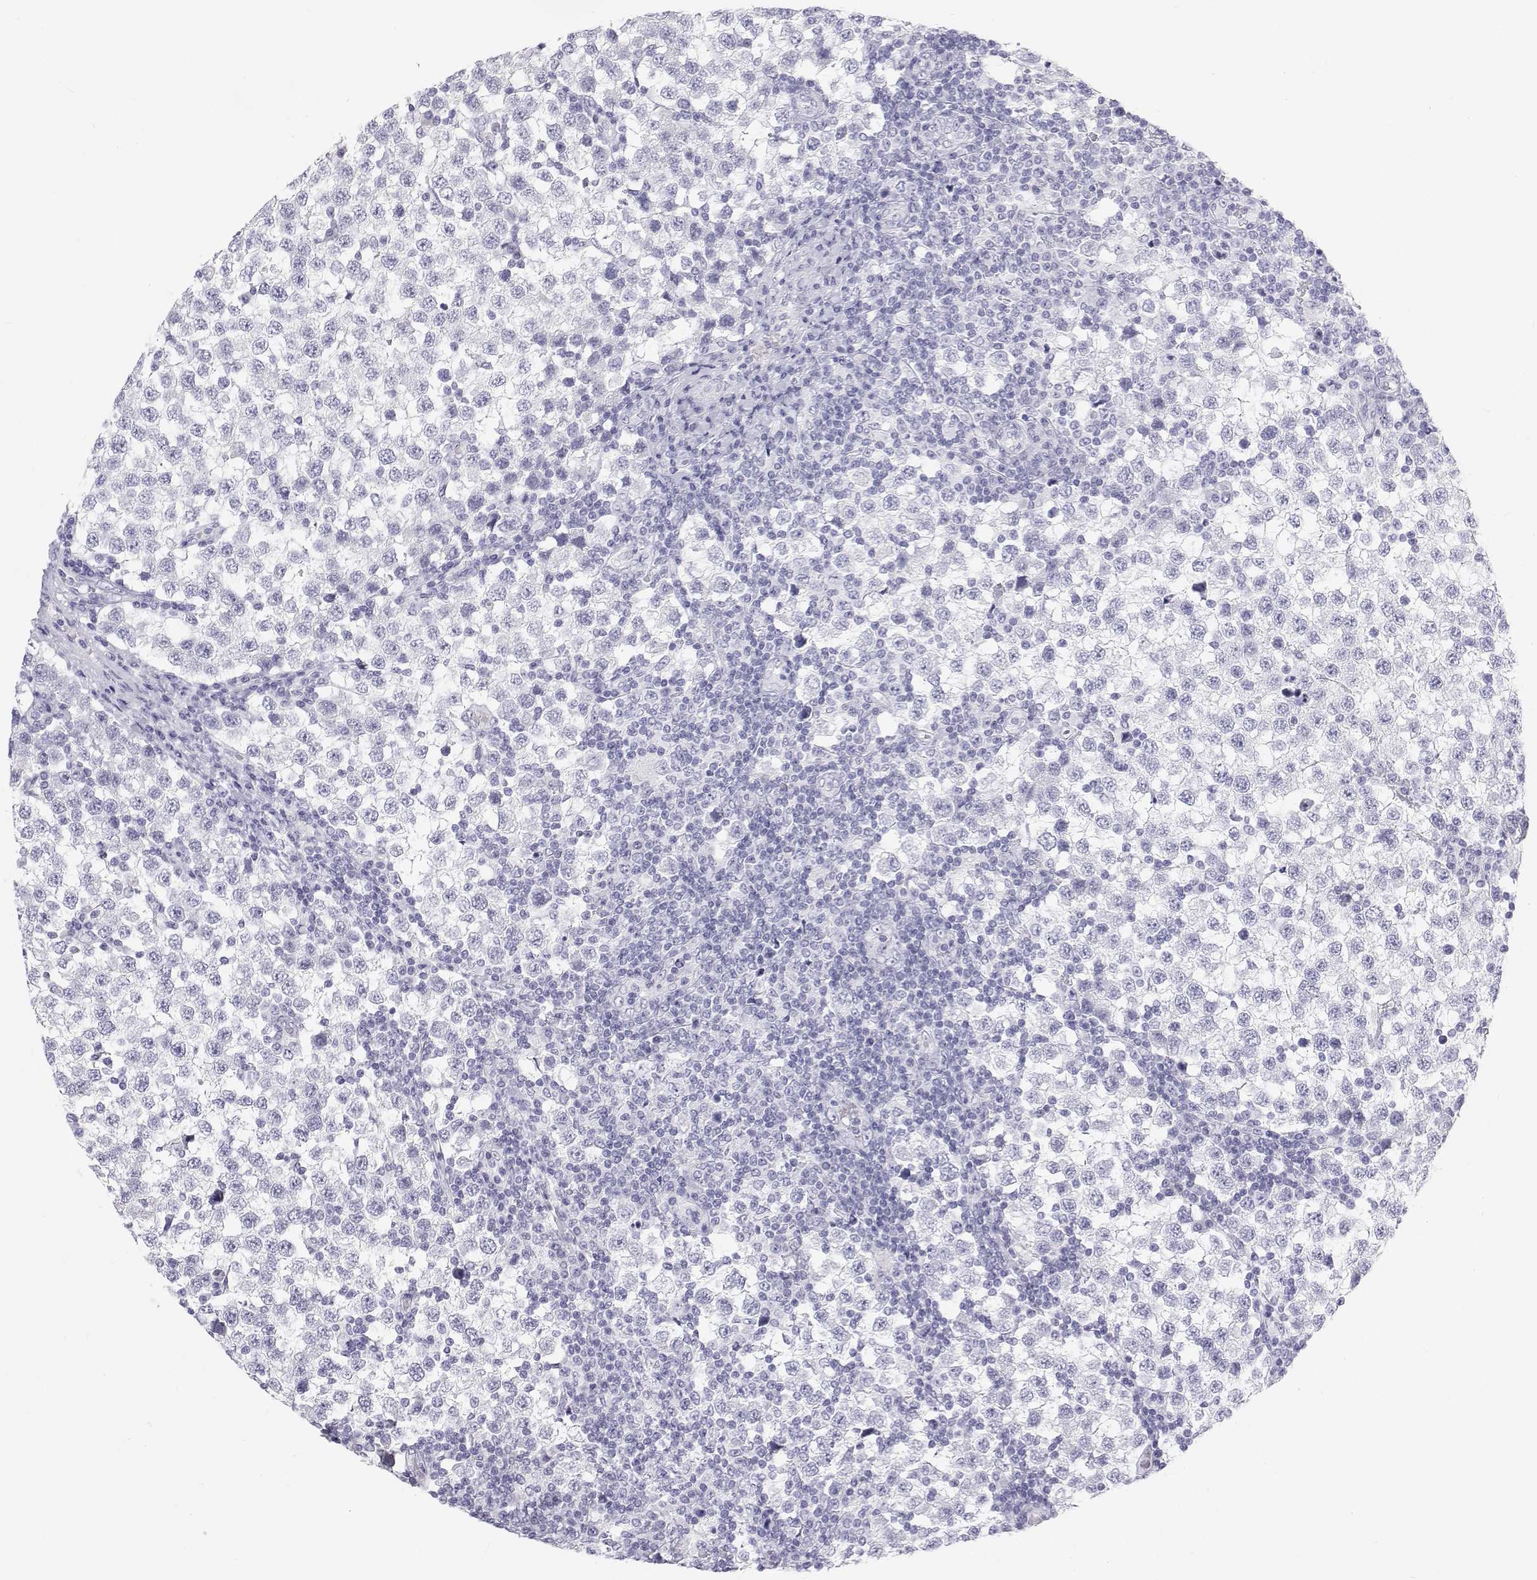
{"staining": {"intensity": "negative", "quantity": "none", "location": "none"}, "tissue": "testis cancer", "cell_type": "Tumor cells", "image_type": "cancer", "snomed": [{"axis": "morphology", "description": "Seminoma, NOS"}, {"axis": "topography", "description": "Testis"}], "caption": "This is a histopathology image of IHC staining of testis cancer (seminoma), which shows no expression in tumor cells. Nuclei are stained in blue.", "gene": "SFTPB", "patient": {"sex": "male", "age": 34}}